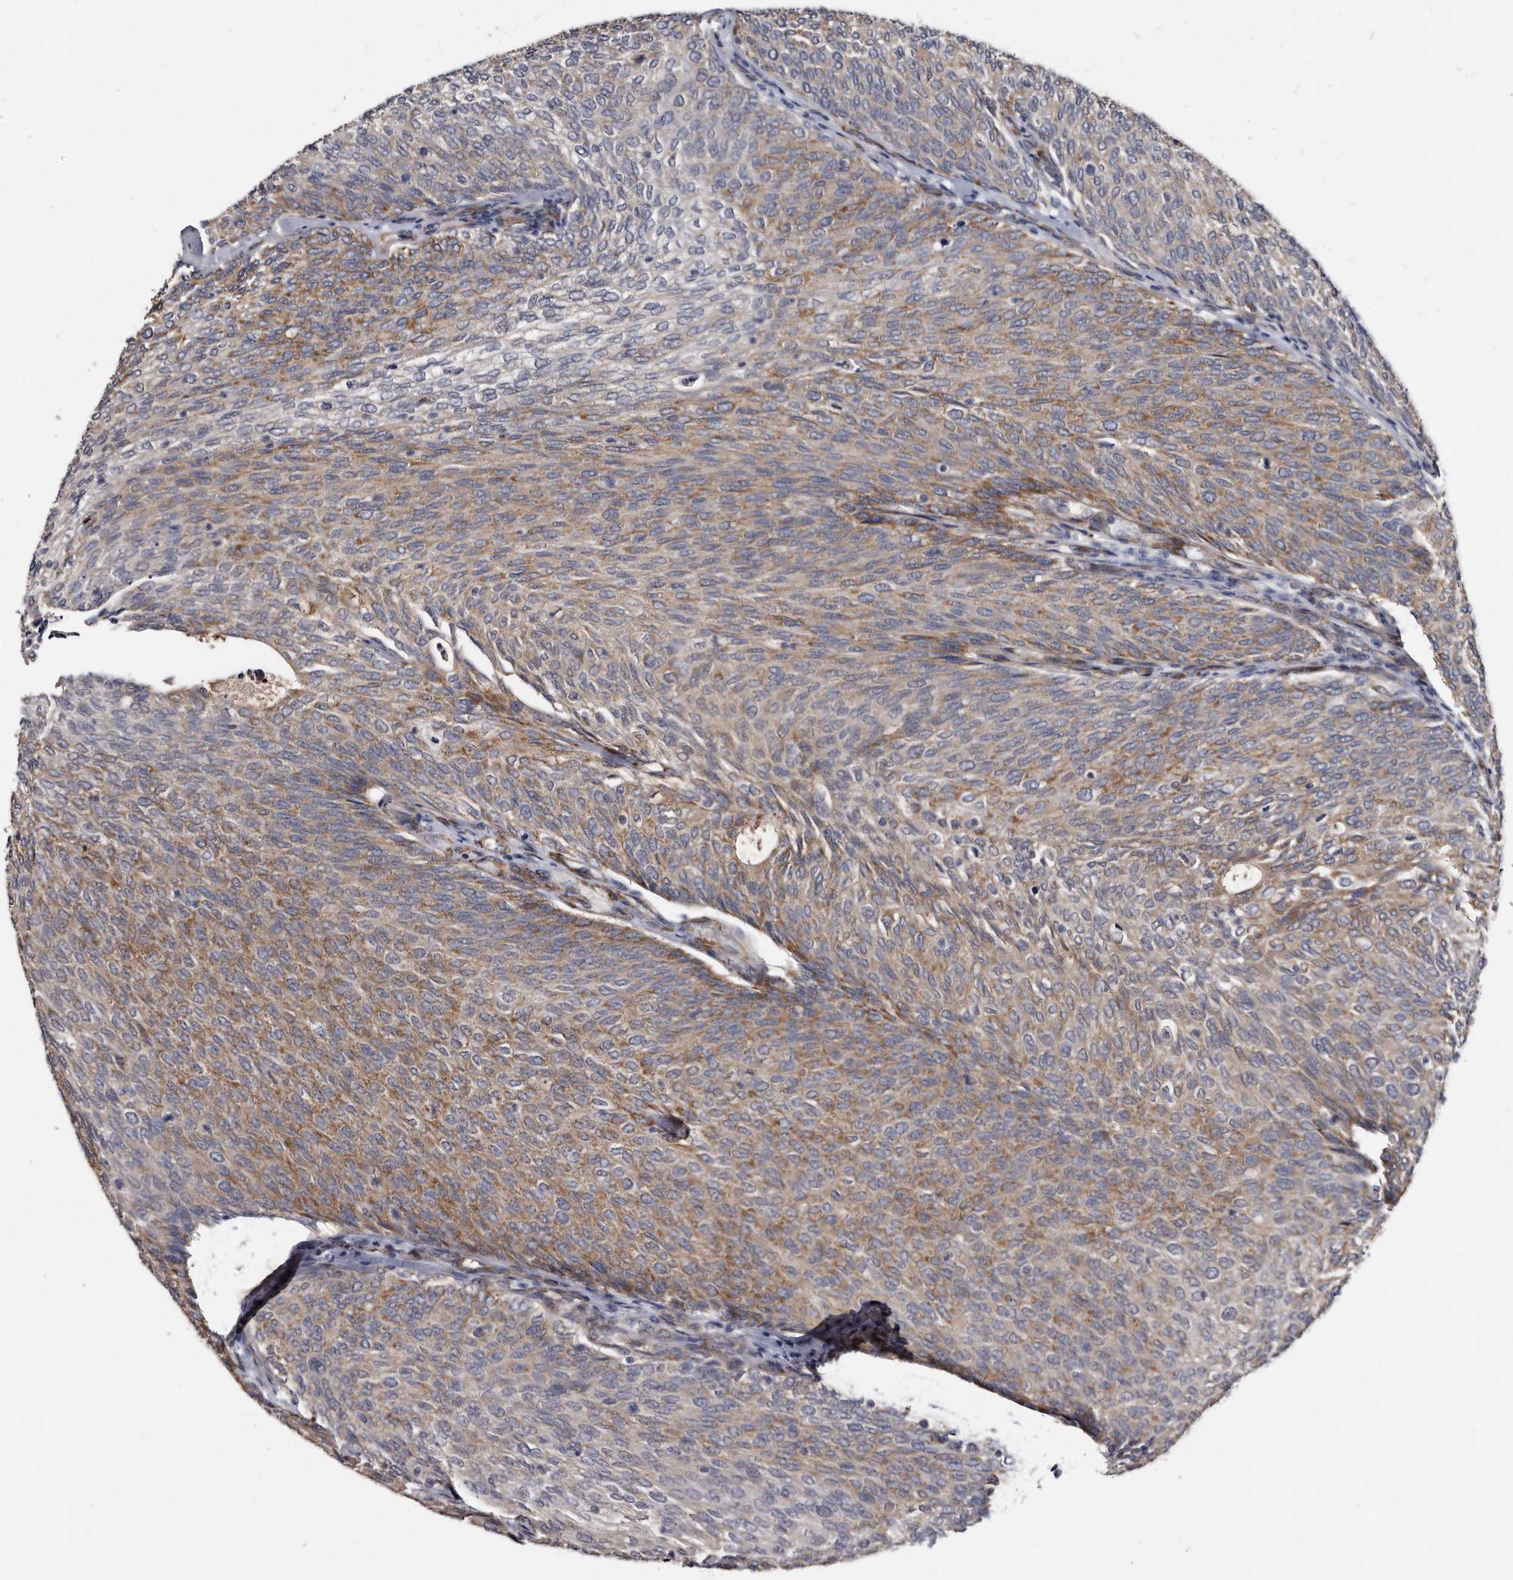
{"staining": {"intensity": "moderate", "quantity": ">75%", "location": "cytoplasmic/membranous"}, "tissue": "urothelial cancer", "cell_type": "Tumor cells", "image_type": "cancer", "snomed": [{"axis": "morphology", "description": "Urothelial carcinoma, Low grade"}, {"axis": "topography", "description": "Urinary bladder"}], "caption": "Low-grade urothelial carcinoma tissue reveals moderate cytoplasmic/membranous staining in about >75% of tumor cells (Stains: DAB (3,3'-diaminobenzidine) in brown, nuclei in blue, Microscopy: brightfield microscopy at high magnification).", "gene": "ARMCX2", "patient": {"sex": "female", "age": 79}}